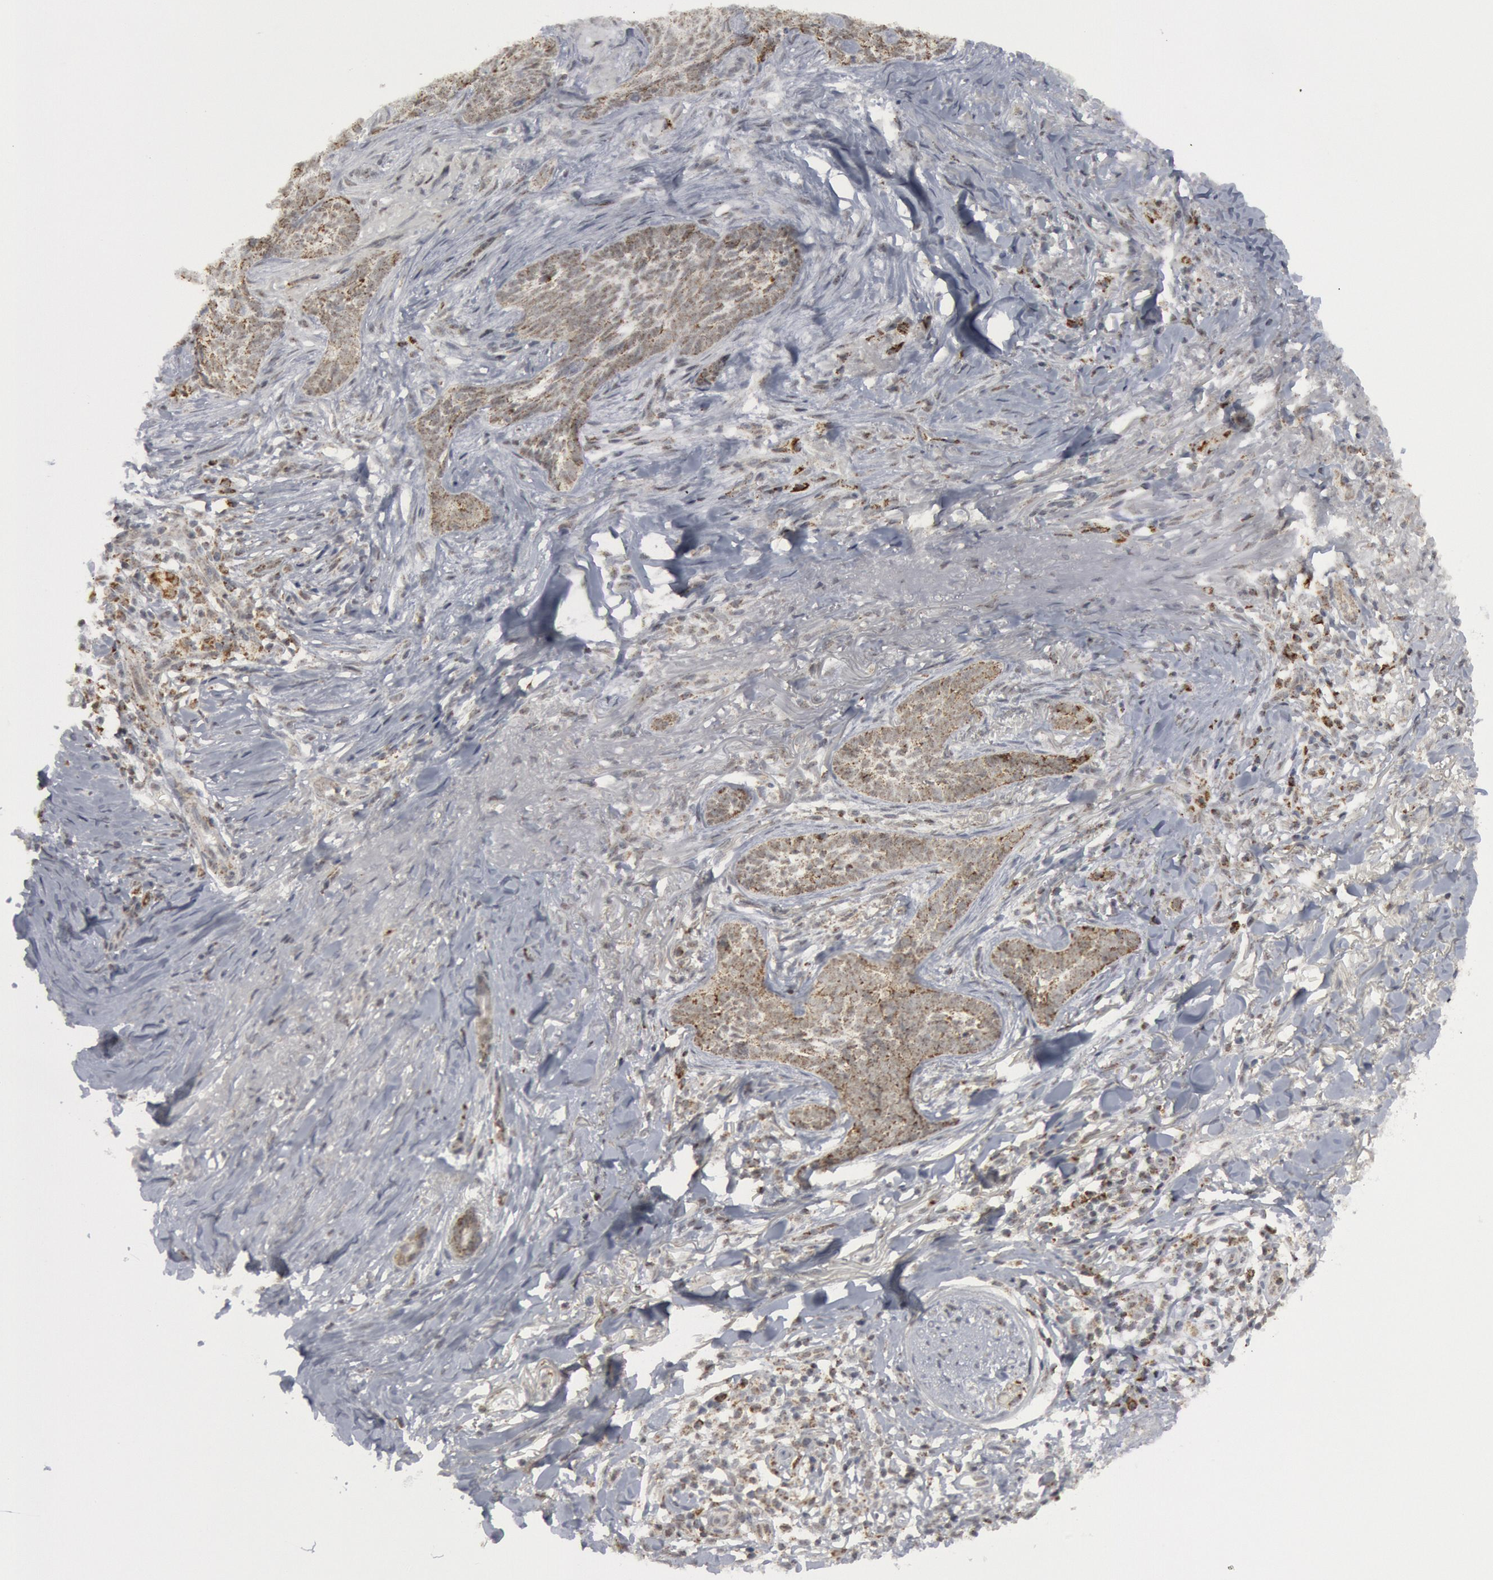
{"staining": {"intensity": "weak", "quantity": "<25%", "location": "cytoplasmic/membranous"}, "tissue": "skin cancer", "cell_type": "Tumor cells", "image_type": "cancer", "snomed": [{"axis": "morphology", "description": "Basal cell carcinoma"}, {"axis": "topography", "description": "Skin"}], "caption": "Tumor cells are negative for protein expression in human skin basal cell carcinoma. (DAB (3,3'-diaminobenzidine) immunohistochemistry with hematoxylin counter stain).", "gene": "CASP9", "patient": {"sex": "female", "age": 81}}